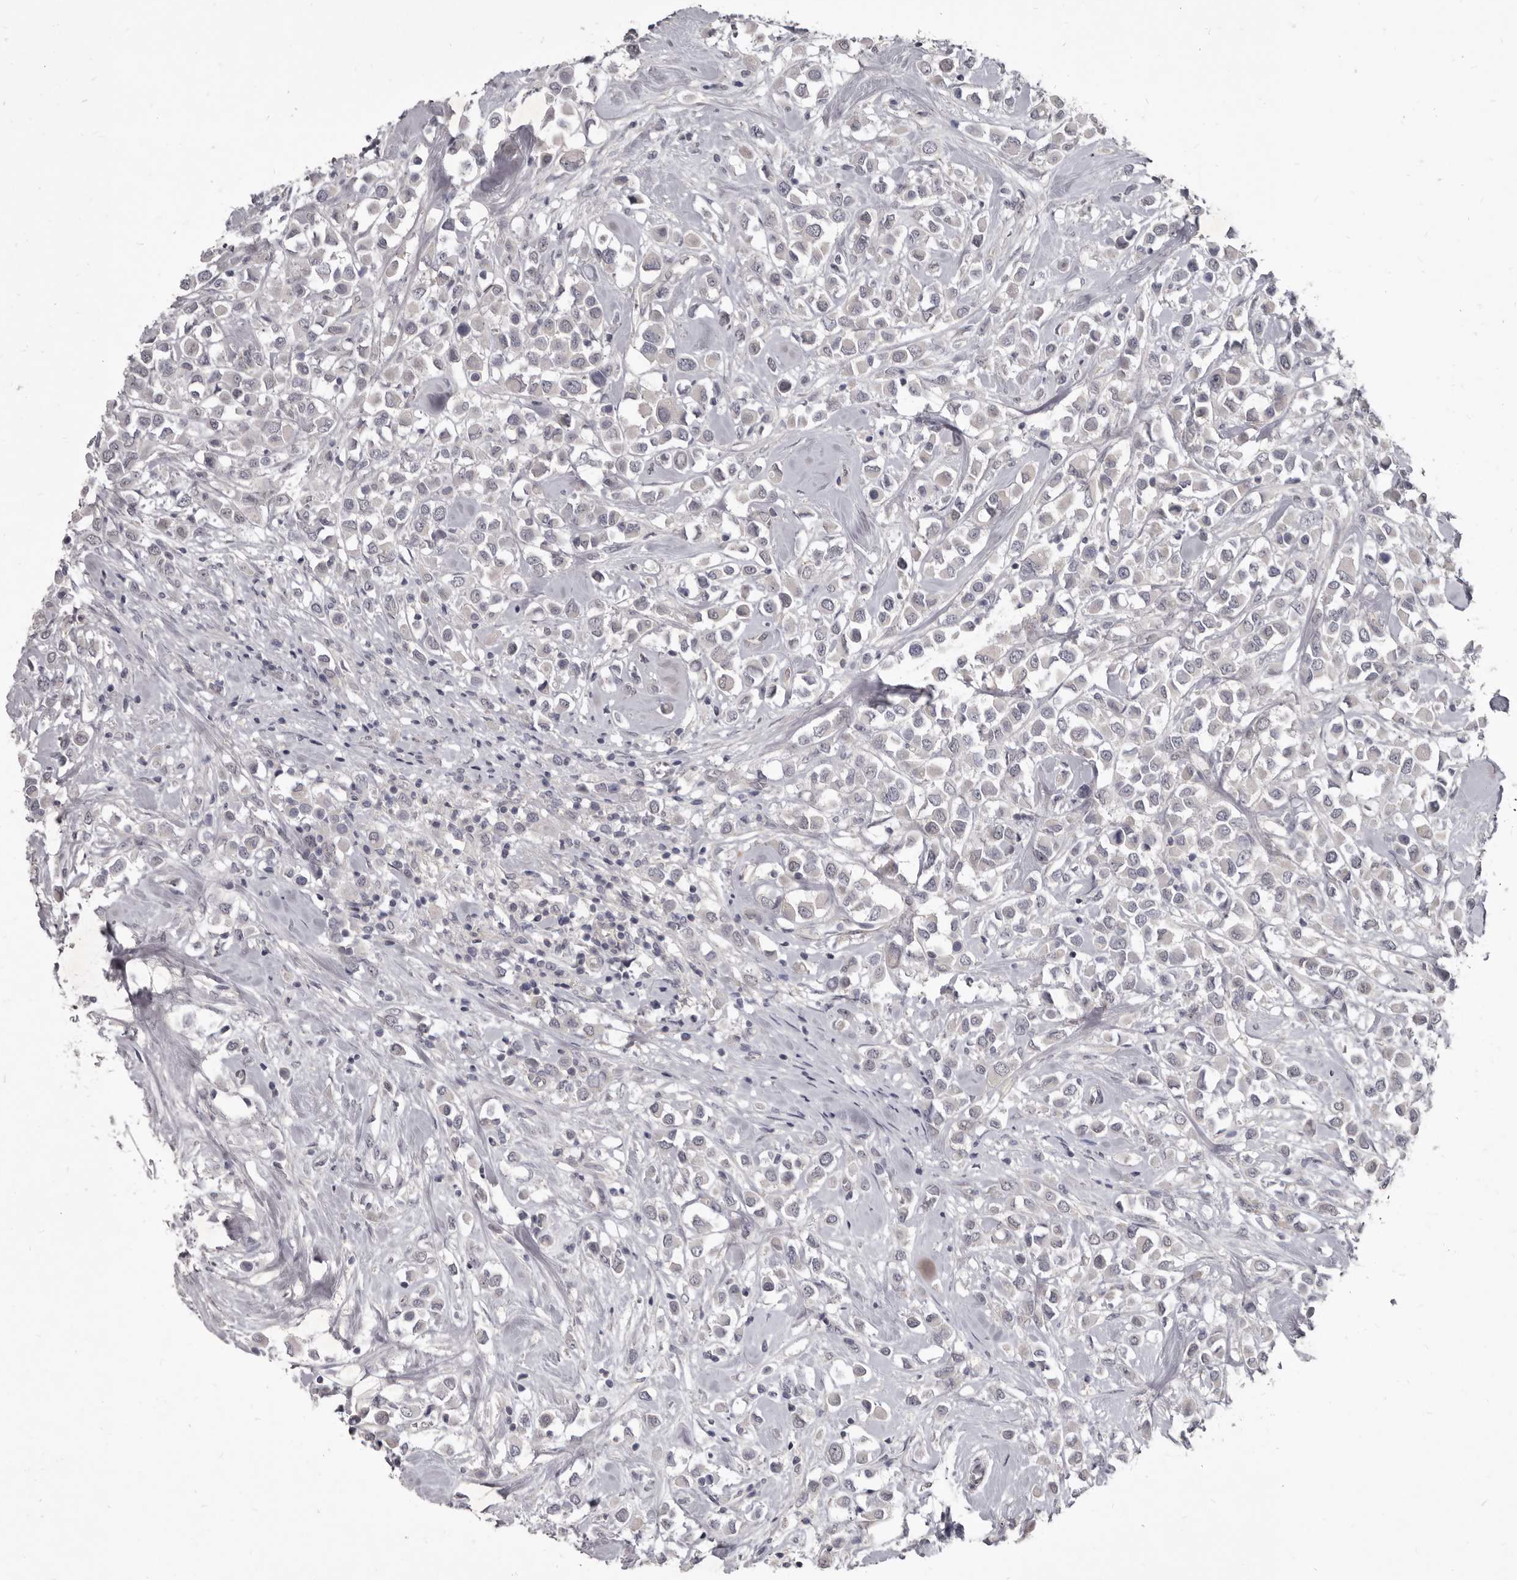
{"staining": {"intensity": "negative", "quantity": "none", "location": "none"}, "tissue": "breast cancer", "cell_type": "Tumor cells", "image_type": "cancer", "snomed": [{"axis": "morphology", "description": "Duct carcinoma"}, {"axis": "topography", "description": "Breast"}], "caption": "The photomicrograph demonstrates no staining of tumor cells in intraductal carcinoma (breast). Nuclei are stained in blue.", "gene": "GSK3B", "patient": {"sex": "female", "age": 61}}